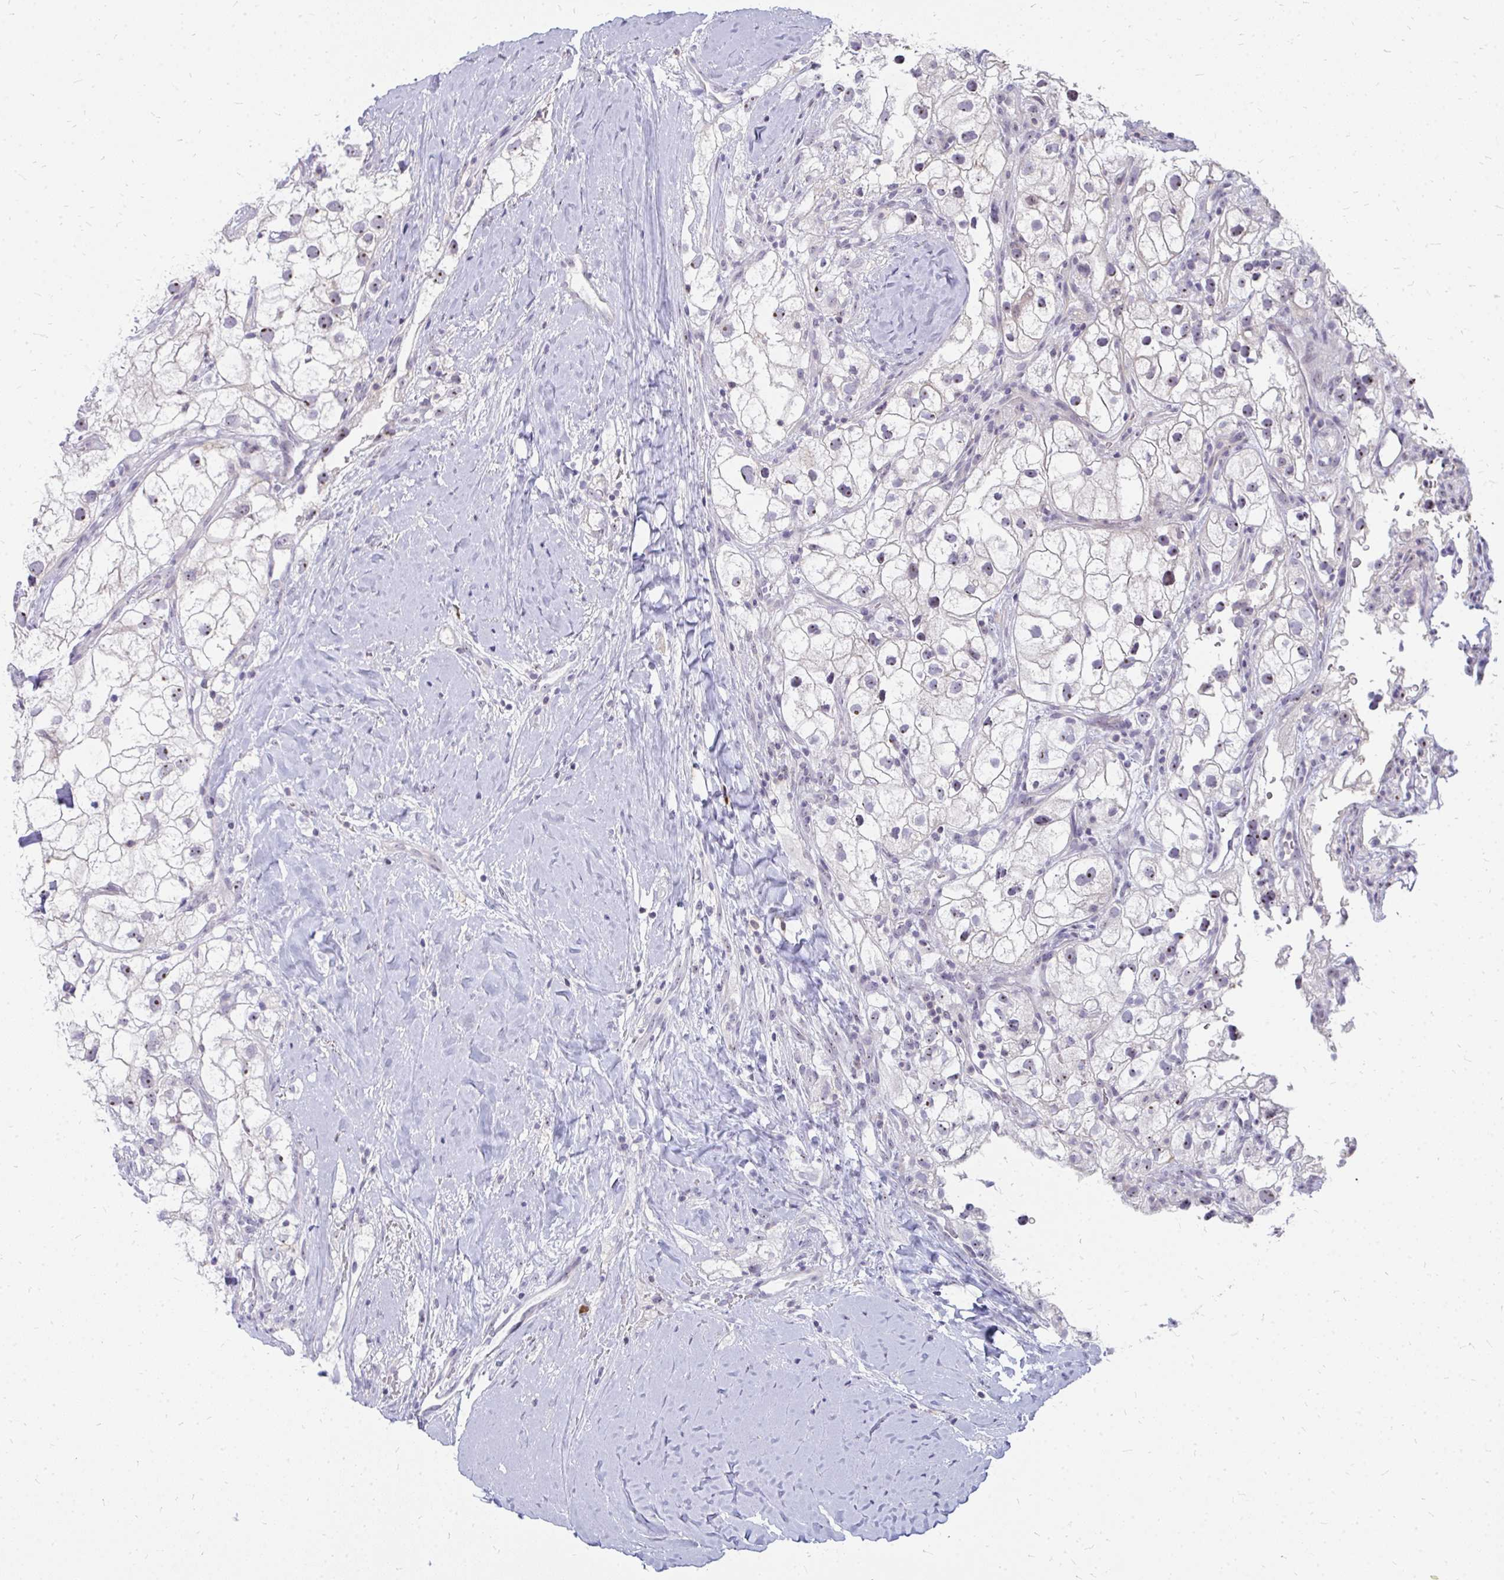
{"staining": {"intensity": "moderate", "quantity": "<25%", "location": "nuclear"}, "tissue": "renal cancer", "cell_type": "Tumor cells", "image_type": "cancer", "snomed": [{"axis": "morphology", "description": "Adenocarcinoma, NOS"}, {"axis": "topography", "description": "Kidney"}], "caption": "A histopathology image showing moderate nuclear positivity in about <25% of tumor cells in renal adenocarcinoma, as visualized by brown immunohistochemical staining.", "gene": "FAM9A", "patient": {"sex": "male", "age": 59}}